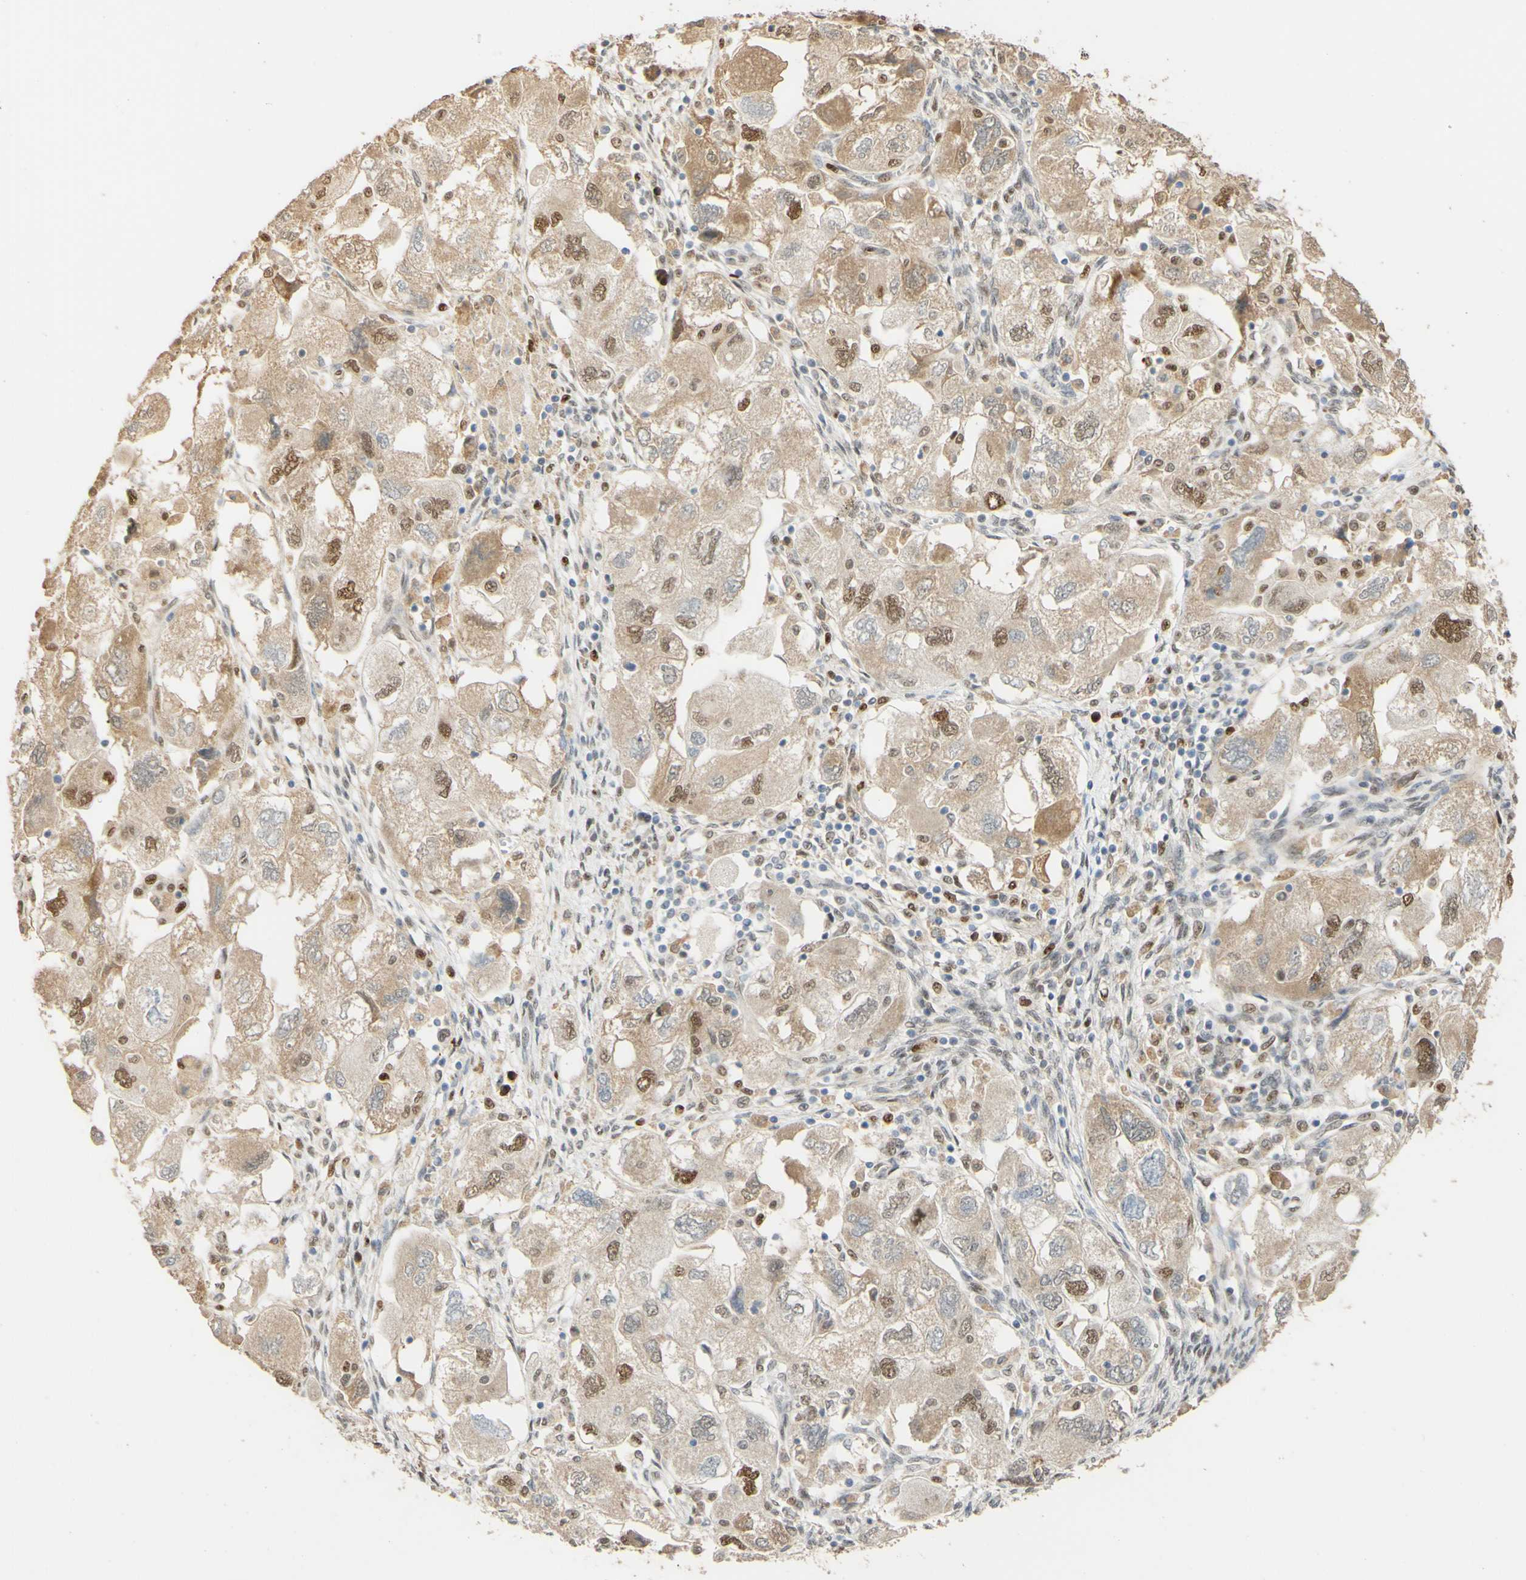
{"staining": {"intensity": "moderate", "quantity": "25%-75%", "location": "cytoplasmic/membranous,nuclear"}, "tissue": "ovarian cancer", "cell_type": "Tumor cells", "image_type": "cancer", "snomed": [{"axis": "morphology", "description": "Carcinoma, NOS"}, {"axis": "morphology", "description": "Cystadenocarcinoma, serous, NOS"}, {"axis": "topography", "description": "Ovary"}], "caption": "Approximately 25%-75% of tumor cells in serous cystadenocarcinoma (ovarian) reveal moderate cytoplasmic/membranous and nuclear protein staining as visualized by brown immunohistochemical staining.", "gene": "MAP3K4", "patient": {"sex": "female", "age": 69}}